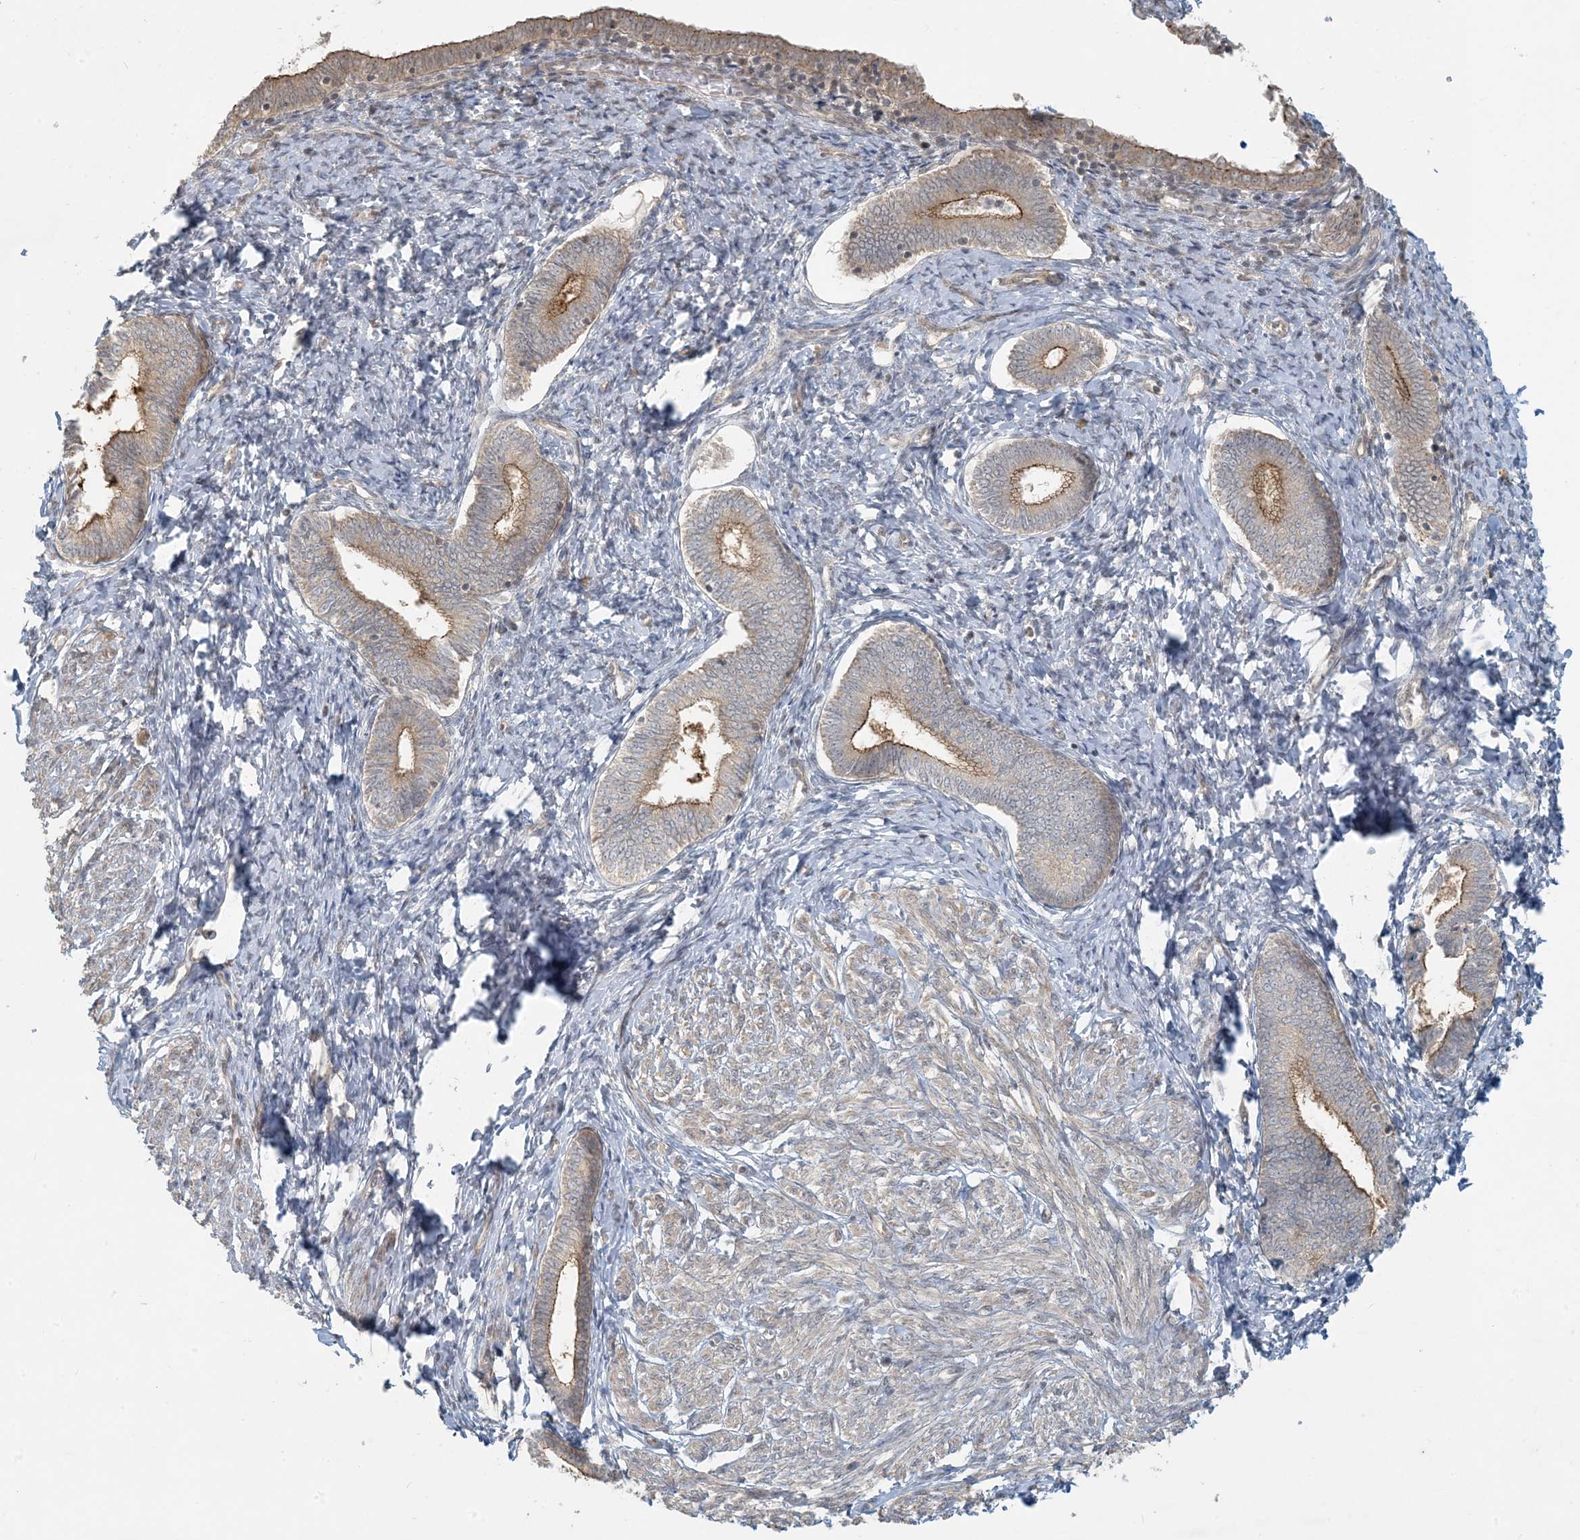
{"staining": {"intensity": "negative", "quantity": "none", "location": "none"}, "tissue": "endometrium", "cell_type": "Cells in endometrial stroma", "image_type": "normal", "snomed": [{"axis": "morphology", "description": "Normal tissue, NOS"}, {"axis": "topography", "description": "Endometrium"}], "caption": "The immunohistochemistry micrograph has no significant staining in cells in endometrial stroma of endometrium.", "gene": "BCORL1", "patient": {"sex": "female", "age": 72}}